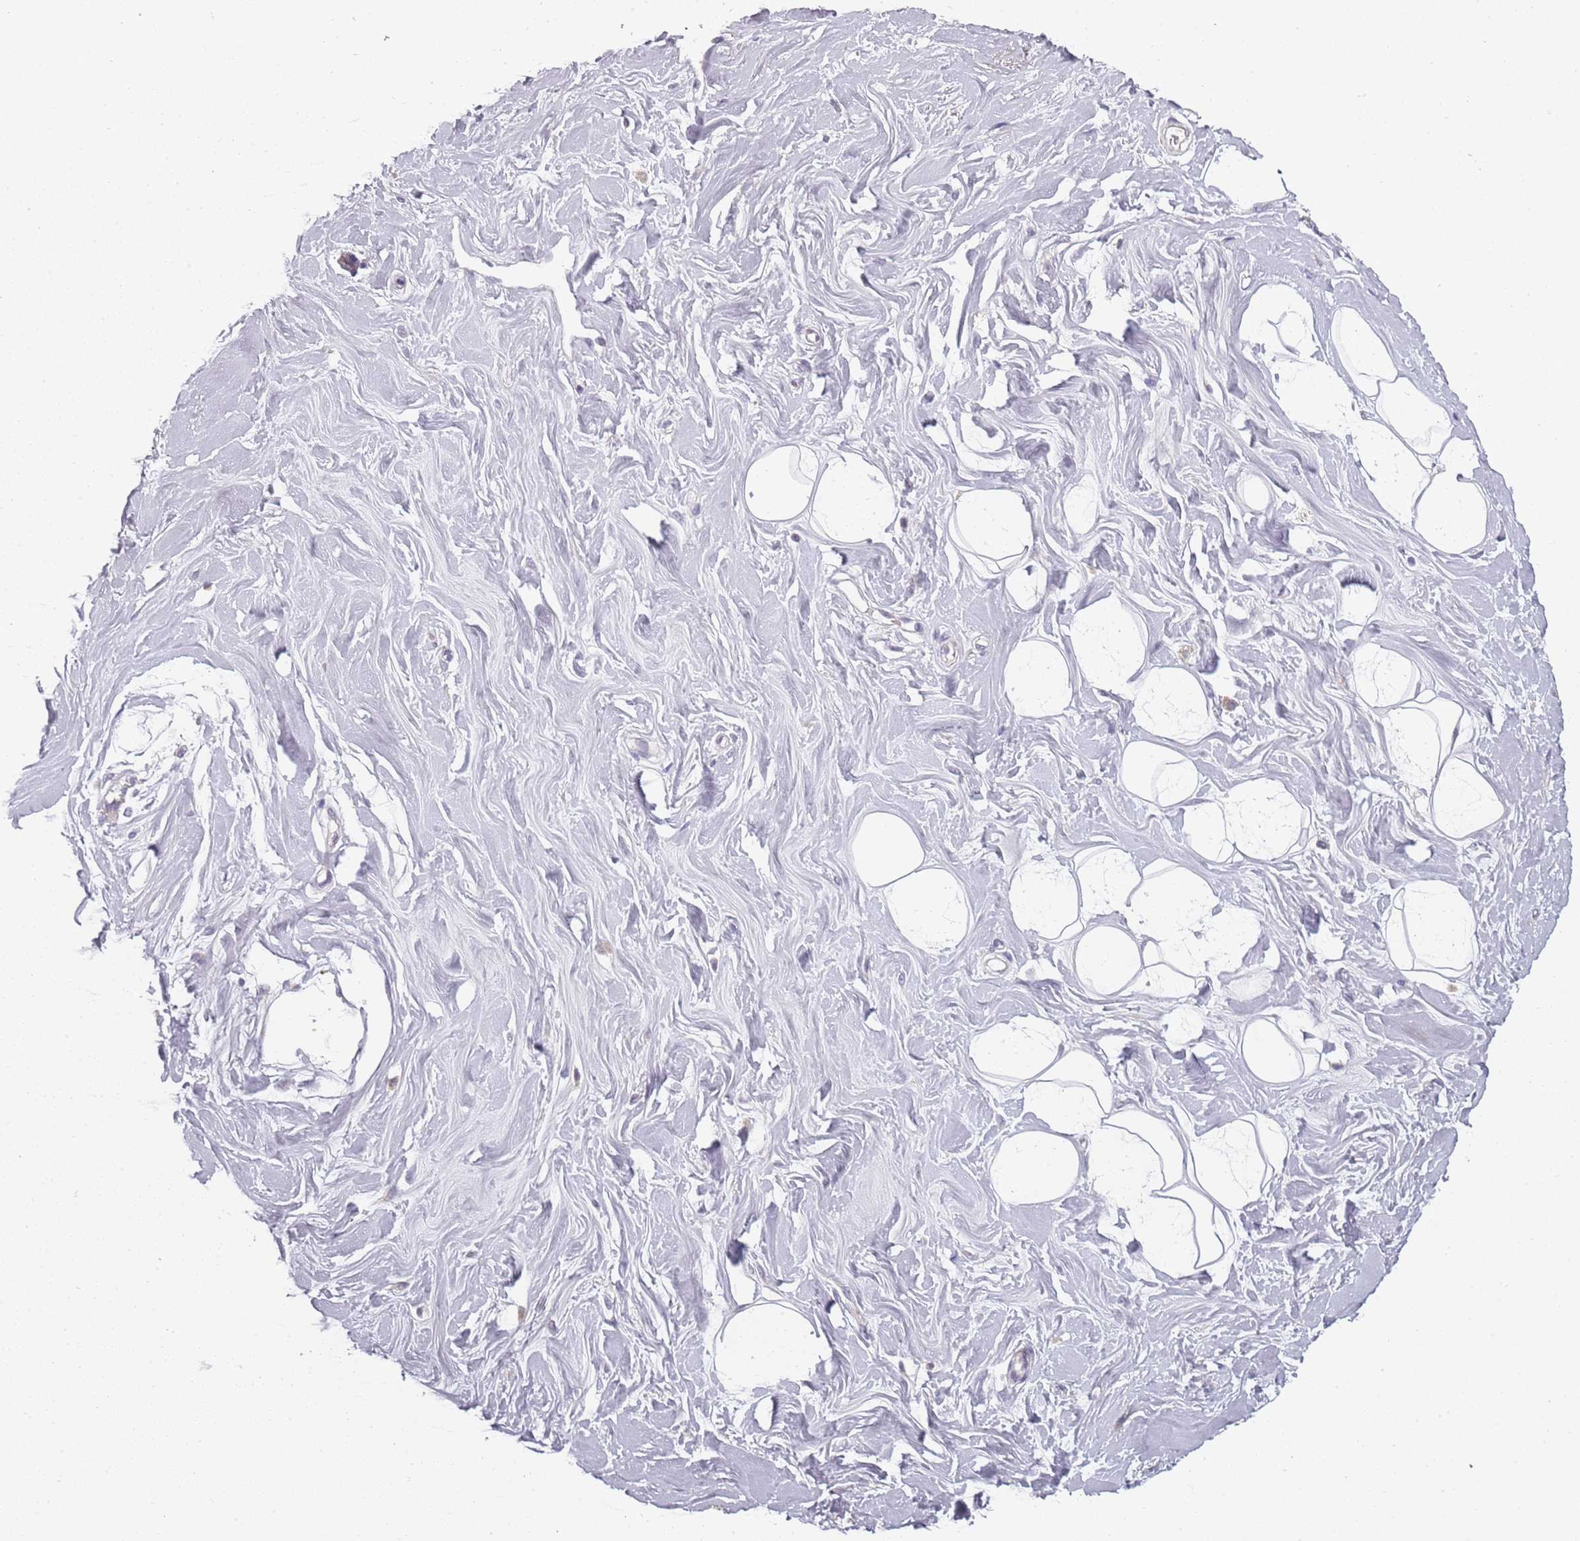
{"staining": {"intensity": "negative", "quantity": "none", "location": "none"}, "tissue": "adipose tissue", "cell_type": "Adipocytes", "image_type": "normal", "snomed": [{"axis": "morphology", "description": "Normal tissue, NOS"}, {"axis": "topography", "description": "Cartilage tissue"}, {"axis": "topography", "description": "Bronchus"}], "caption": "This photomicrograph is of benign adipose tissue stained with IHC to label a protein in brown with the nuclei are counter-stained blue. There is no positivity in adipocytes.", "gene": "CC2D2B", "patient": {"sex": "male", "age": 56}}